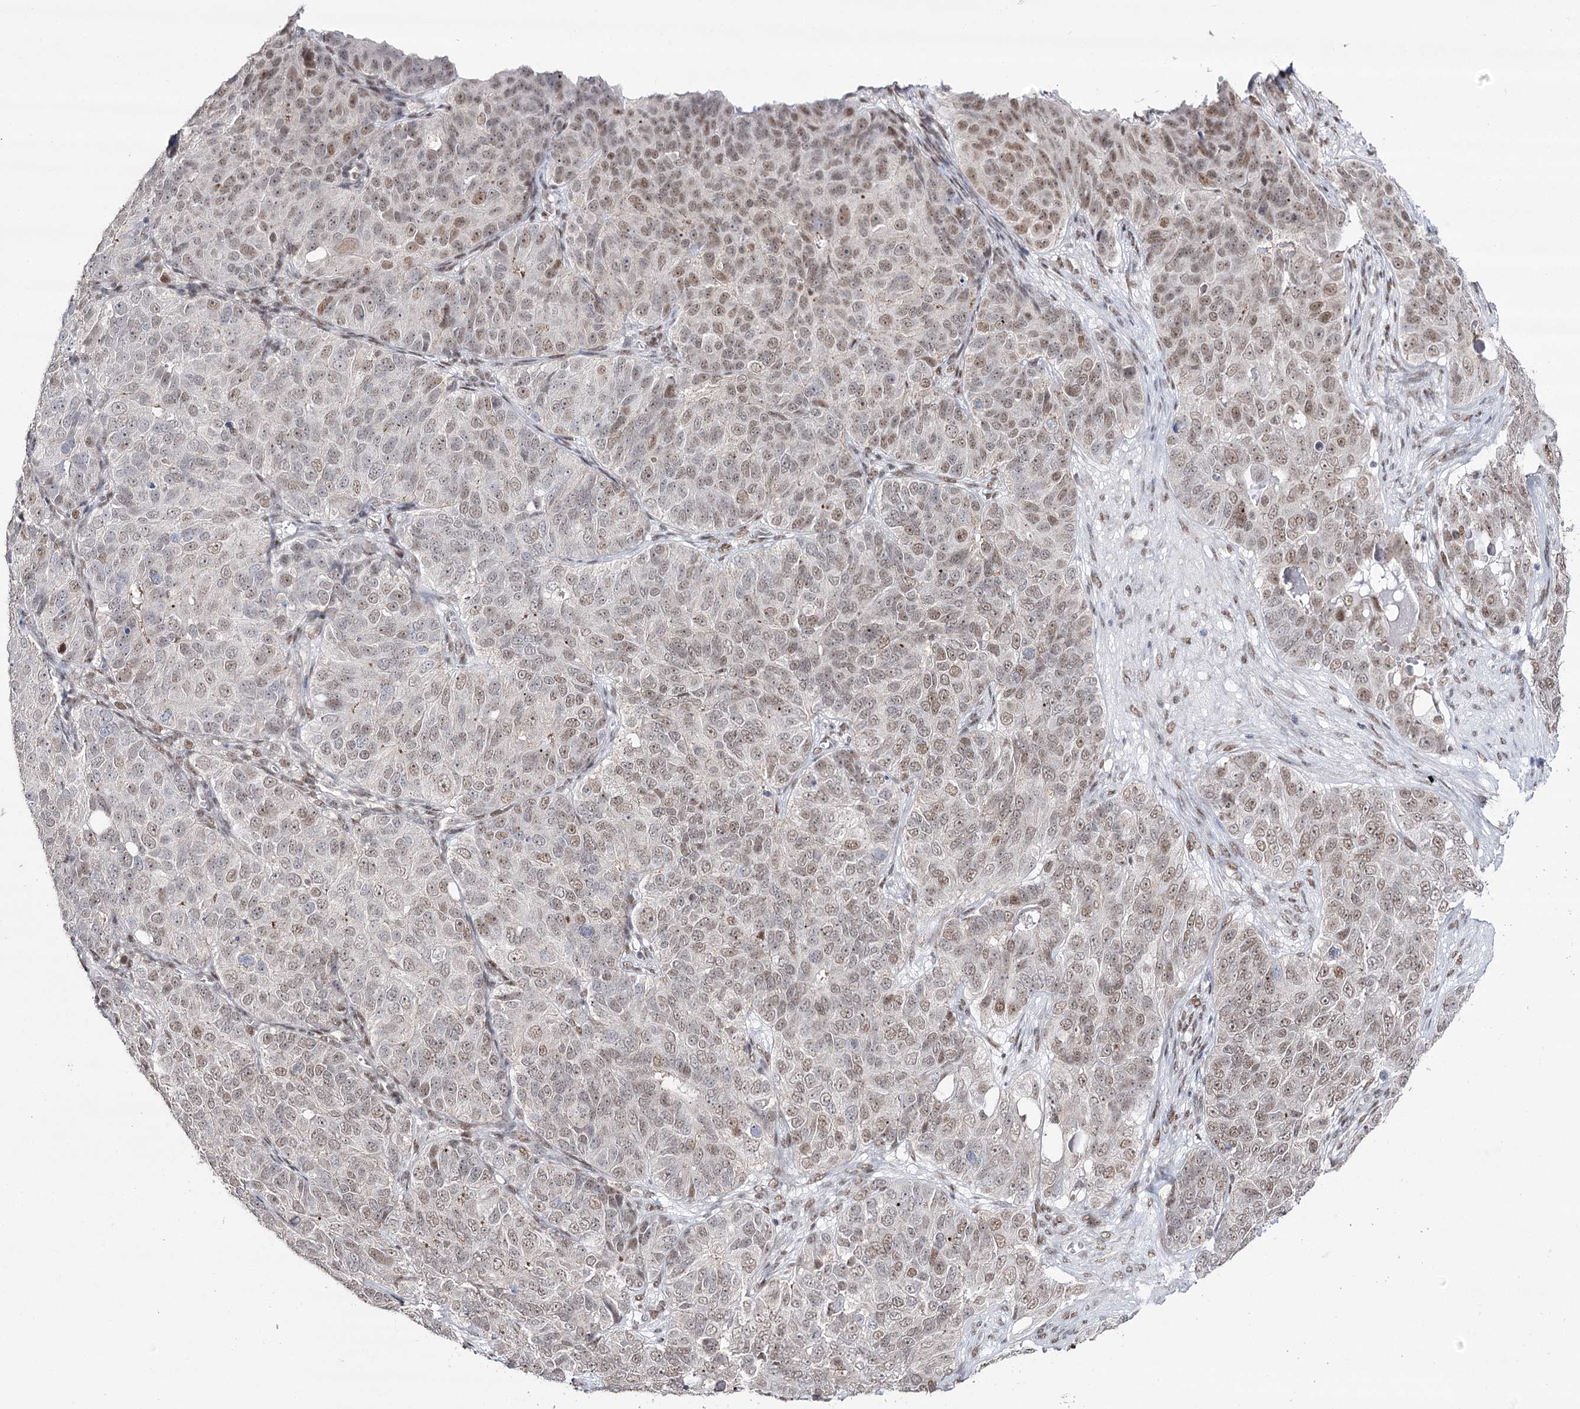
{"staining": {"intensity": "moderate", "quantity": "25%-75%", "location": "nuclear"}, "tissue": "ovarian cancer", "cell_type": "Tumor cells", "image_type": "cancer", "snomed": [{"axis": "morphology", "description": "Carcinoma, endometroid"}, {"axis": "topography", "description": "Ovary"}], "caption": "Tumor cells display moderate nuclear positivity in about 25%-75% of cells in ovarian cancer.", "gene": "VGLL4", "patient": {"sex": "female", "age": 51}}